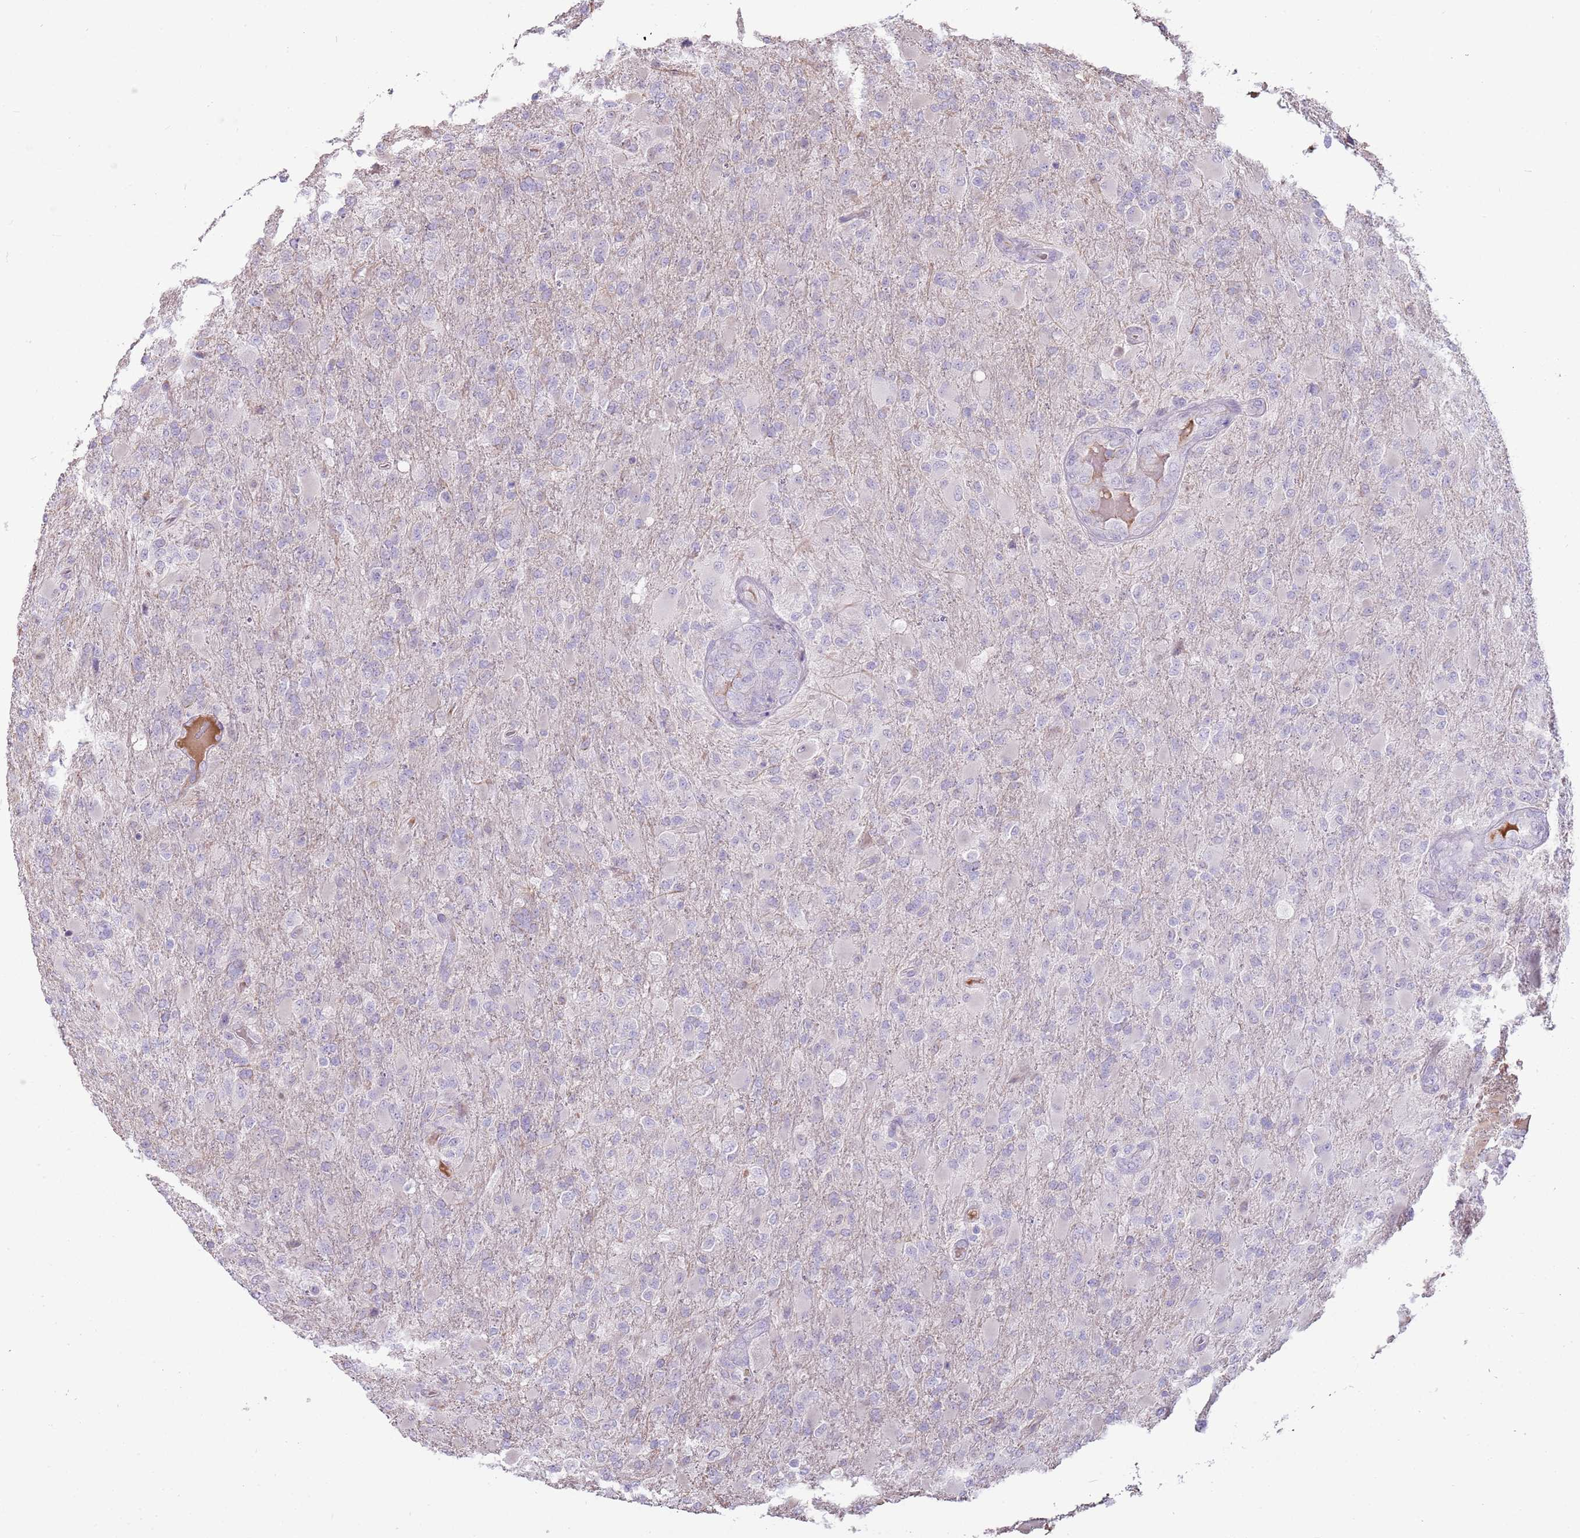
{"staining": {"intensity": "negative", "quantity": "none", "location": "none"}, "tissue": "glioma", "cell_type": "Tumor cells", "image_type": "cancer", "snomed": [{"axis": "morphology", "description": "Glioma, malignant, Low grade"}, {"axis": "topography", "description": "Brain"}], "caption": "The histopathology image exhibits no staining of tumor cells in glioma. (Stains: DAB (3,3'-diaminobenzidine) immunohistochemistry with hematoxylin counter stain, Microscopy: brightfield microscopy at high magnification).", "gene": "MCUB", "patient": {"sex": "male", "age": 65}}